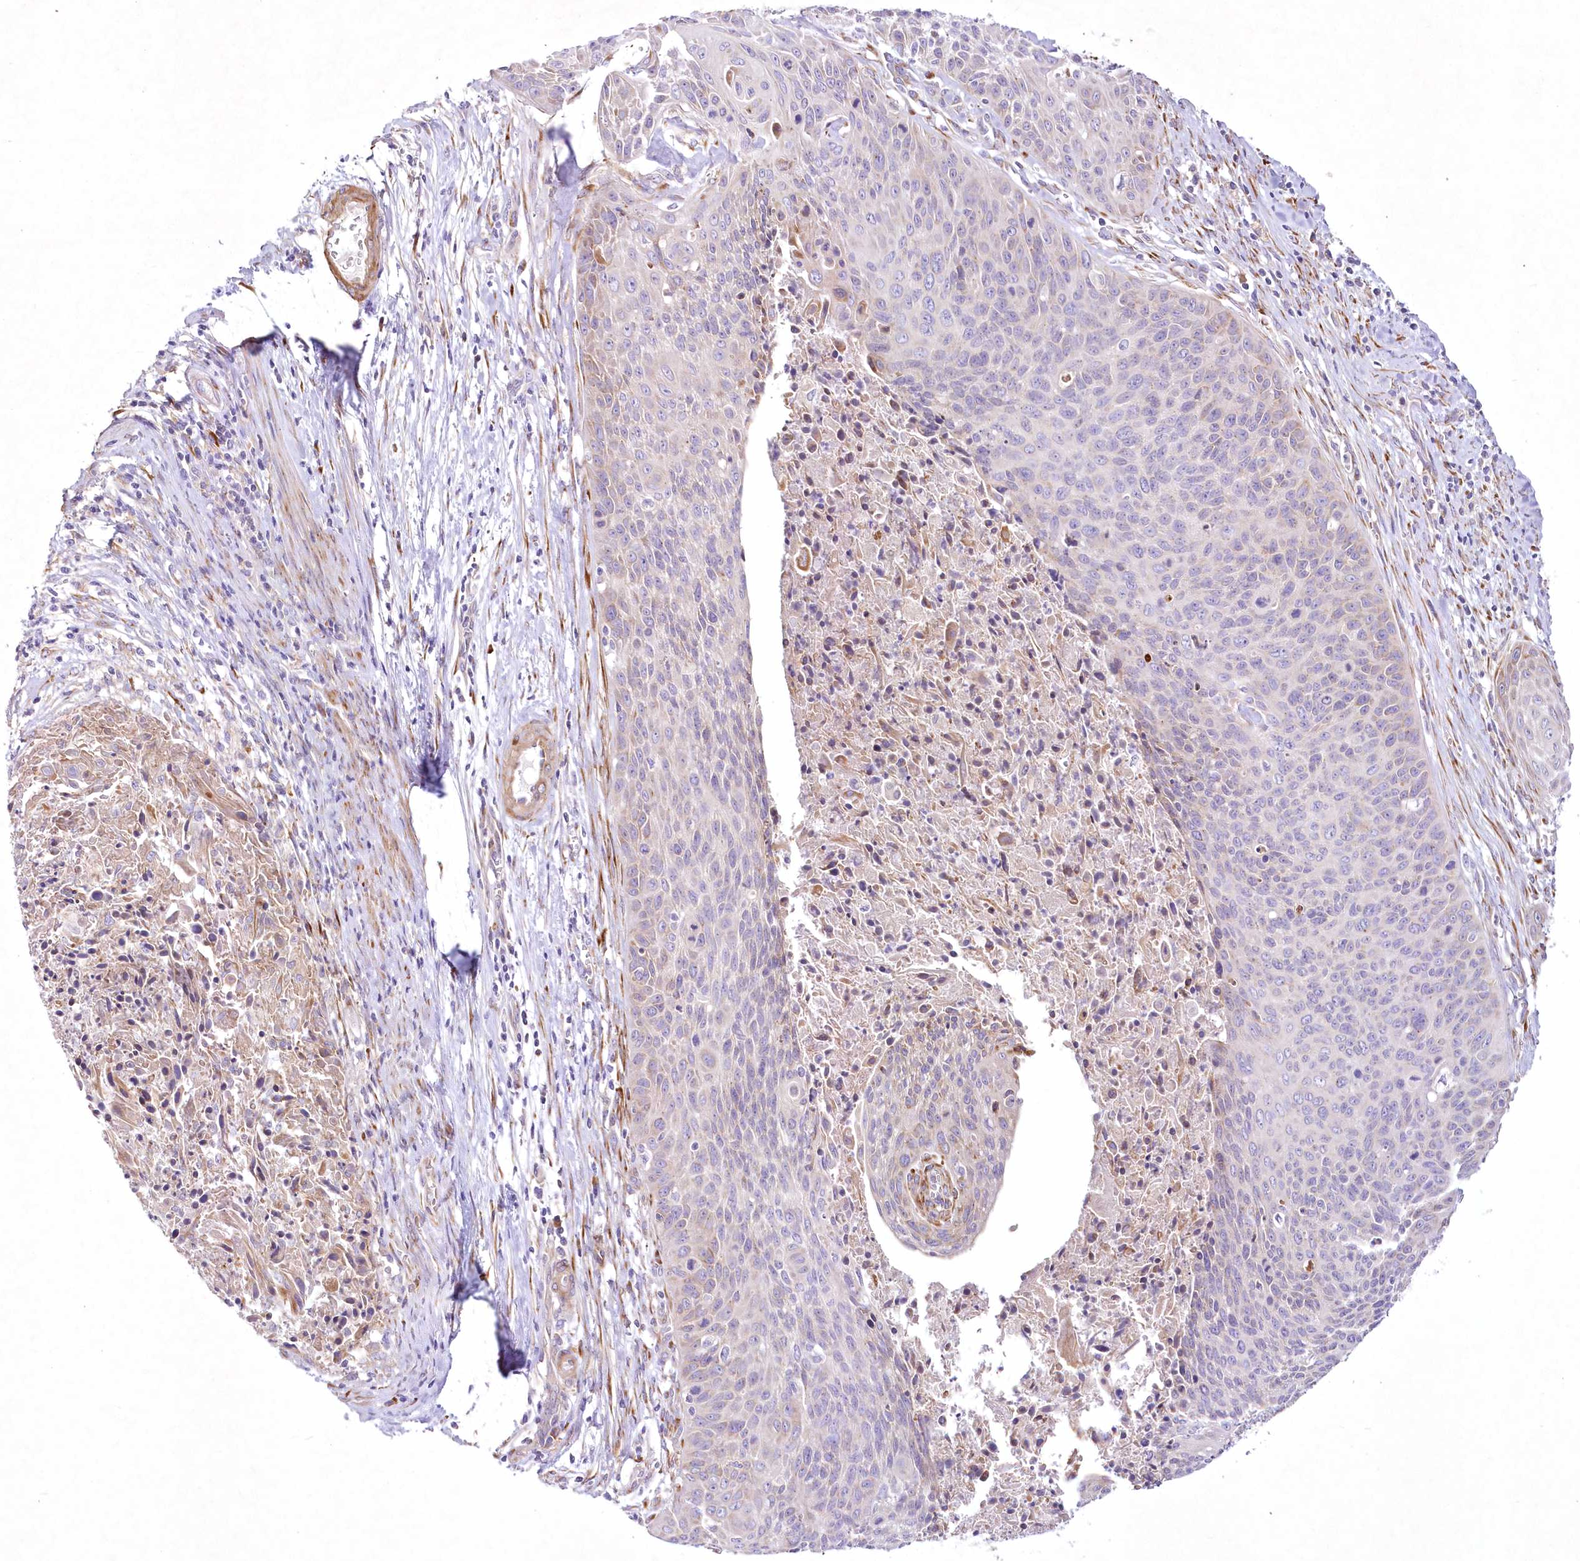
{"staining": {"intensity": "negative", "quantity": "none", "location": "none"}, "tissue": "cervical cancer", "cell_type": "Tumor cells", "image_type": "cancer", "snomed": [{"axis": "morphology", "description": "Squamous cell carcinoma, NOS"}, {"axis": "topography", "description": "Cervix"}], "caption": "High power microscopy photomicrograph of an immunohistochemistry histopathology image of squamous cell carcinoma (cervical), revealing no significant staining in tumor cells.", "gene": "ARFGEF3", "patient": {"sex": "female", "age": 55}}